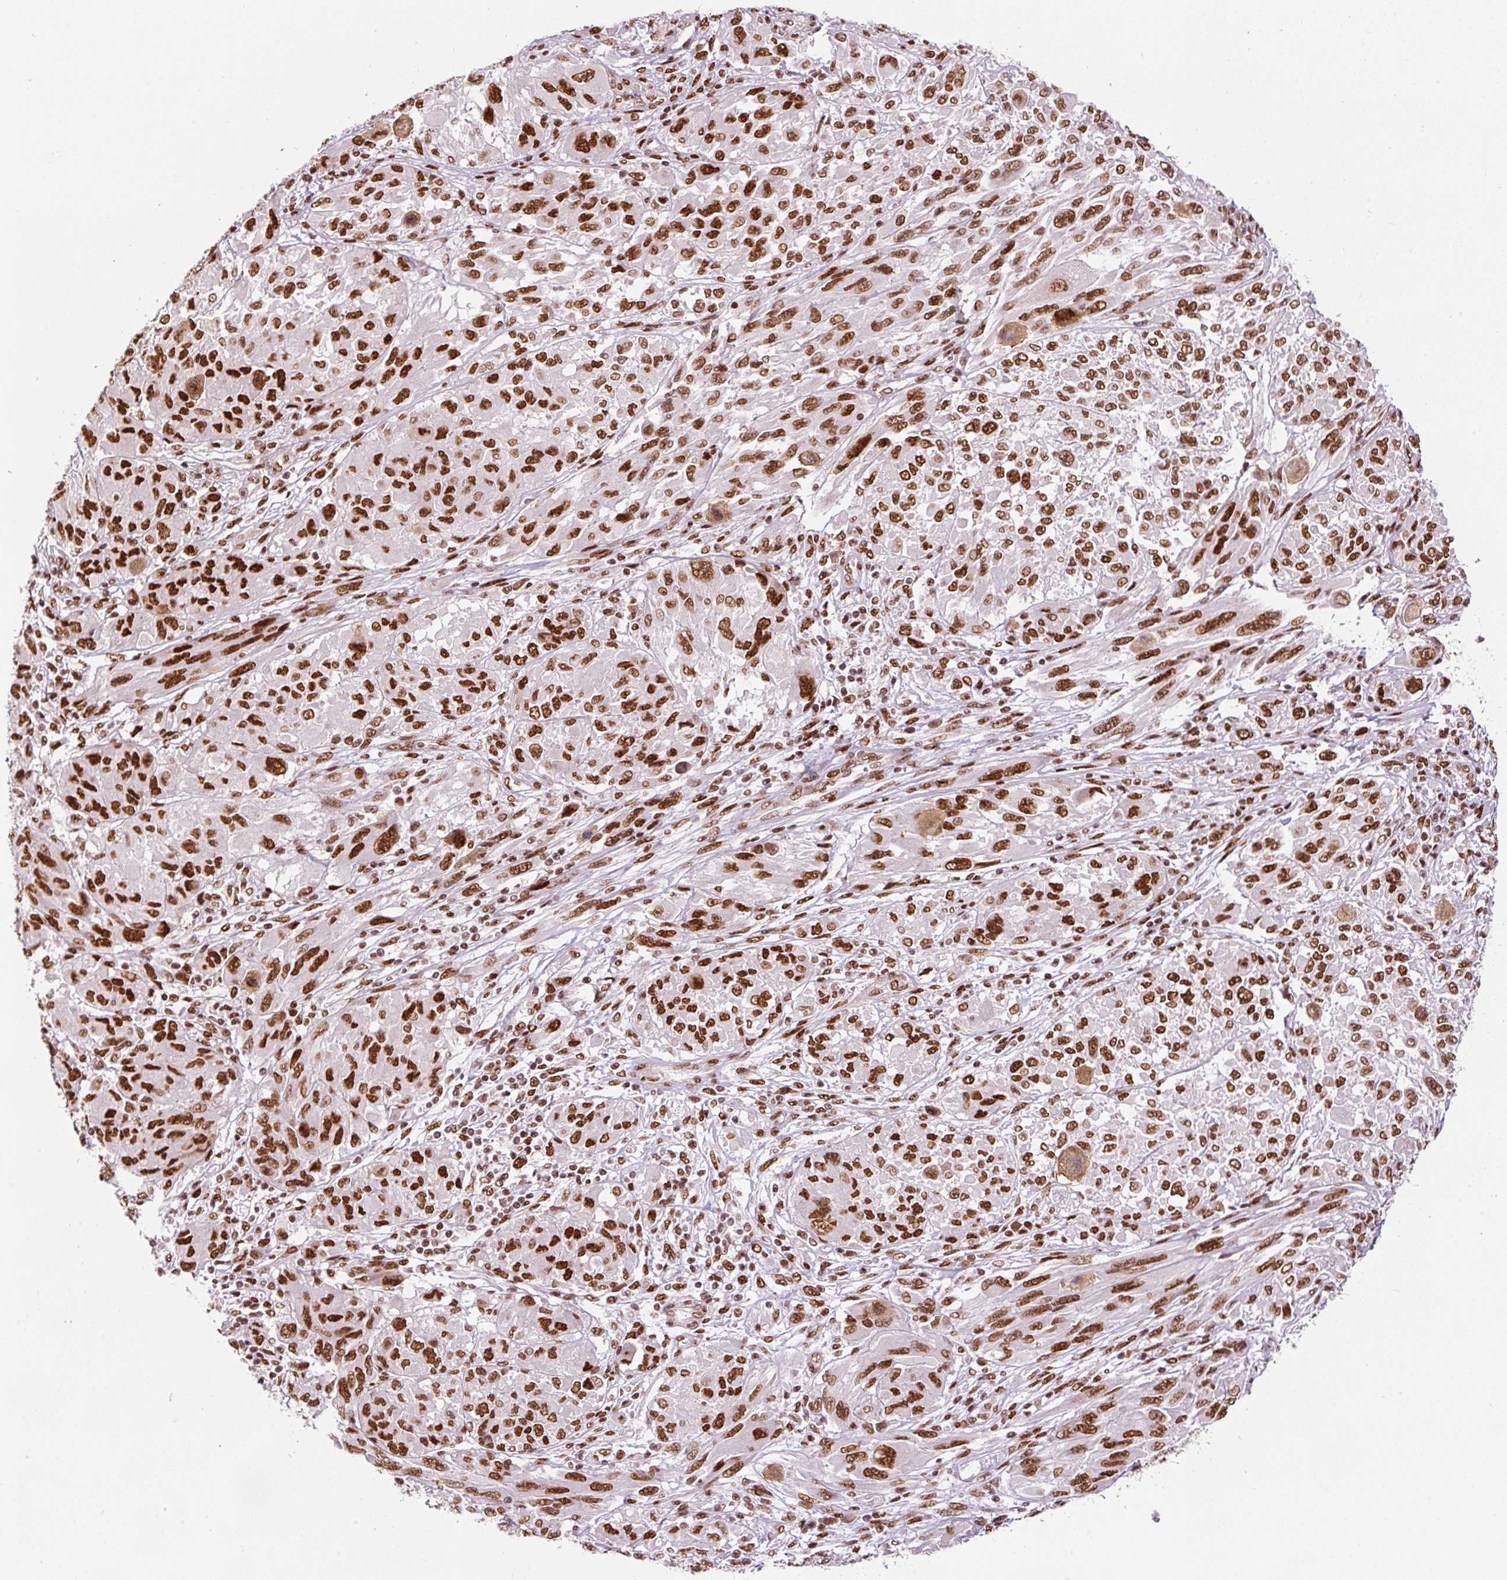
{"staining": {"intensity": "strong", "quantity": ">75%", "location": "nuclear"}, "tissue": "melanoma", "cell_type": "Tumor cells", "image_type": "cancer", "snomed": [{"axis": "morphology", "description": "Malignant melanoma, NOS"}, {"axis": "topography", "description": "Skin"}], "caption": "Strong nuclear staining for a protein is seen in about >75% of tumor cells of melanoma using IHC.", "gene": "HNRNPC", "patient": {"sex": "female", "age": 91}}